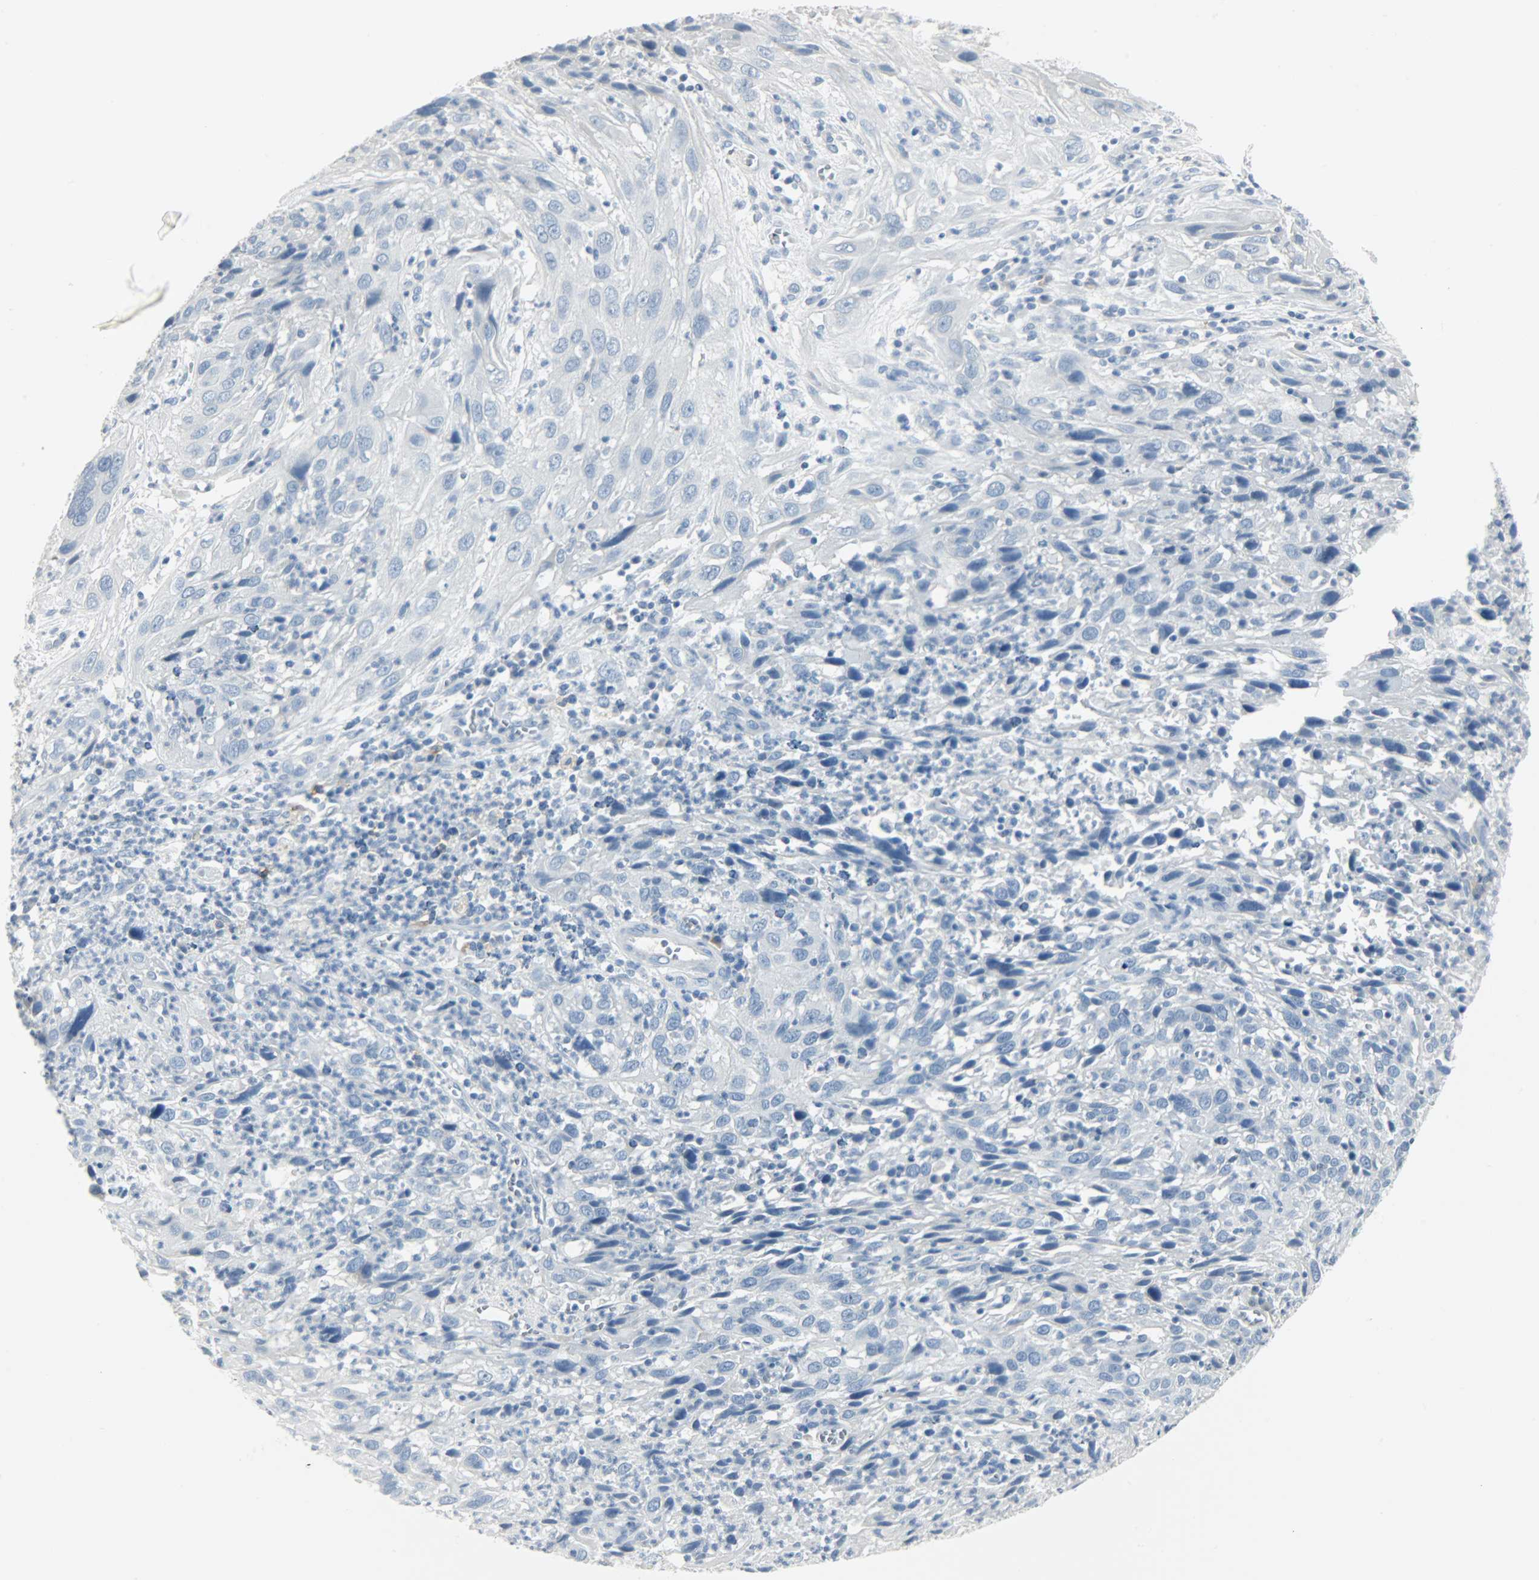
{"staining": {"intensity": "negative", "quantity": "none", "location": "none"}, "tissue": "cervical cancer", "cell_type": "Tumor cells", "image_type": "cancer", "snomed": [{"axis": "morphology", "description": "Squamous cell carcinoma, NOS"}, {"axis": "topography", "description": "Cervix"}], "caption": "Tumor cells are negative for protein expression in human cervical cancer (squamous cell carcinoma). (DAB immunohistochemistry (IHC), high magnification).", "gene": "KIT", "patient": {"sex": "female", "age": 32}}